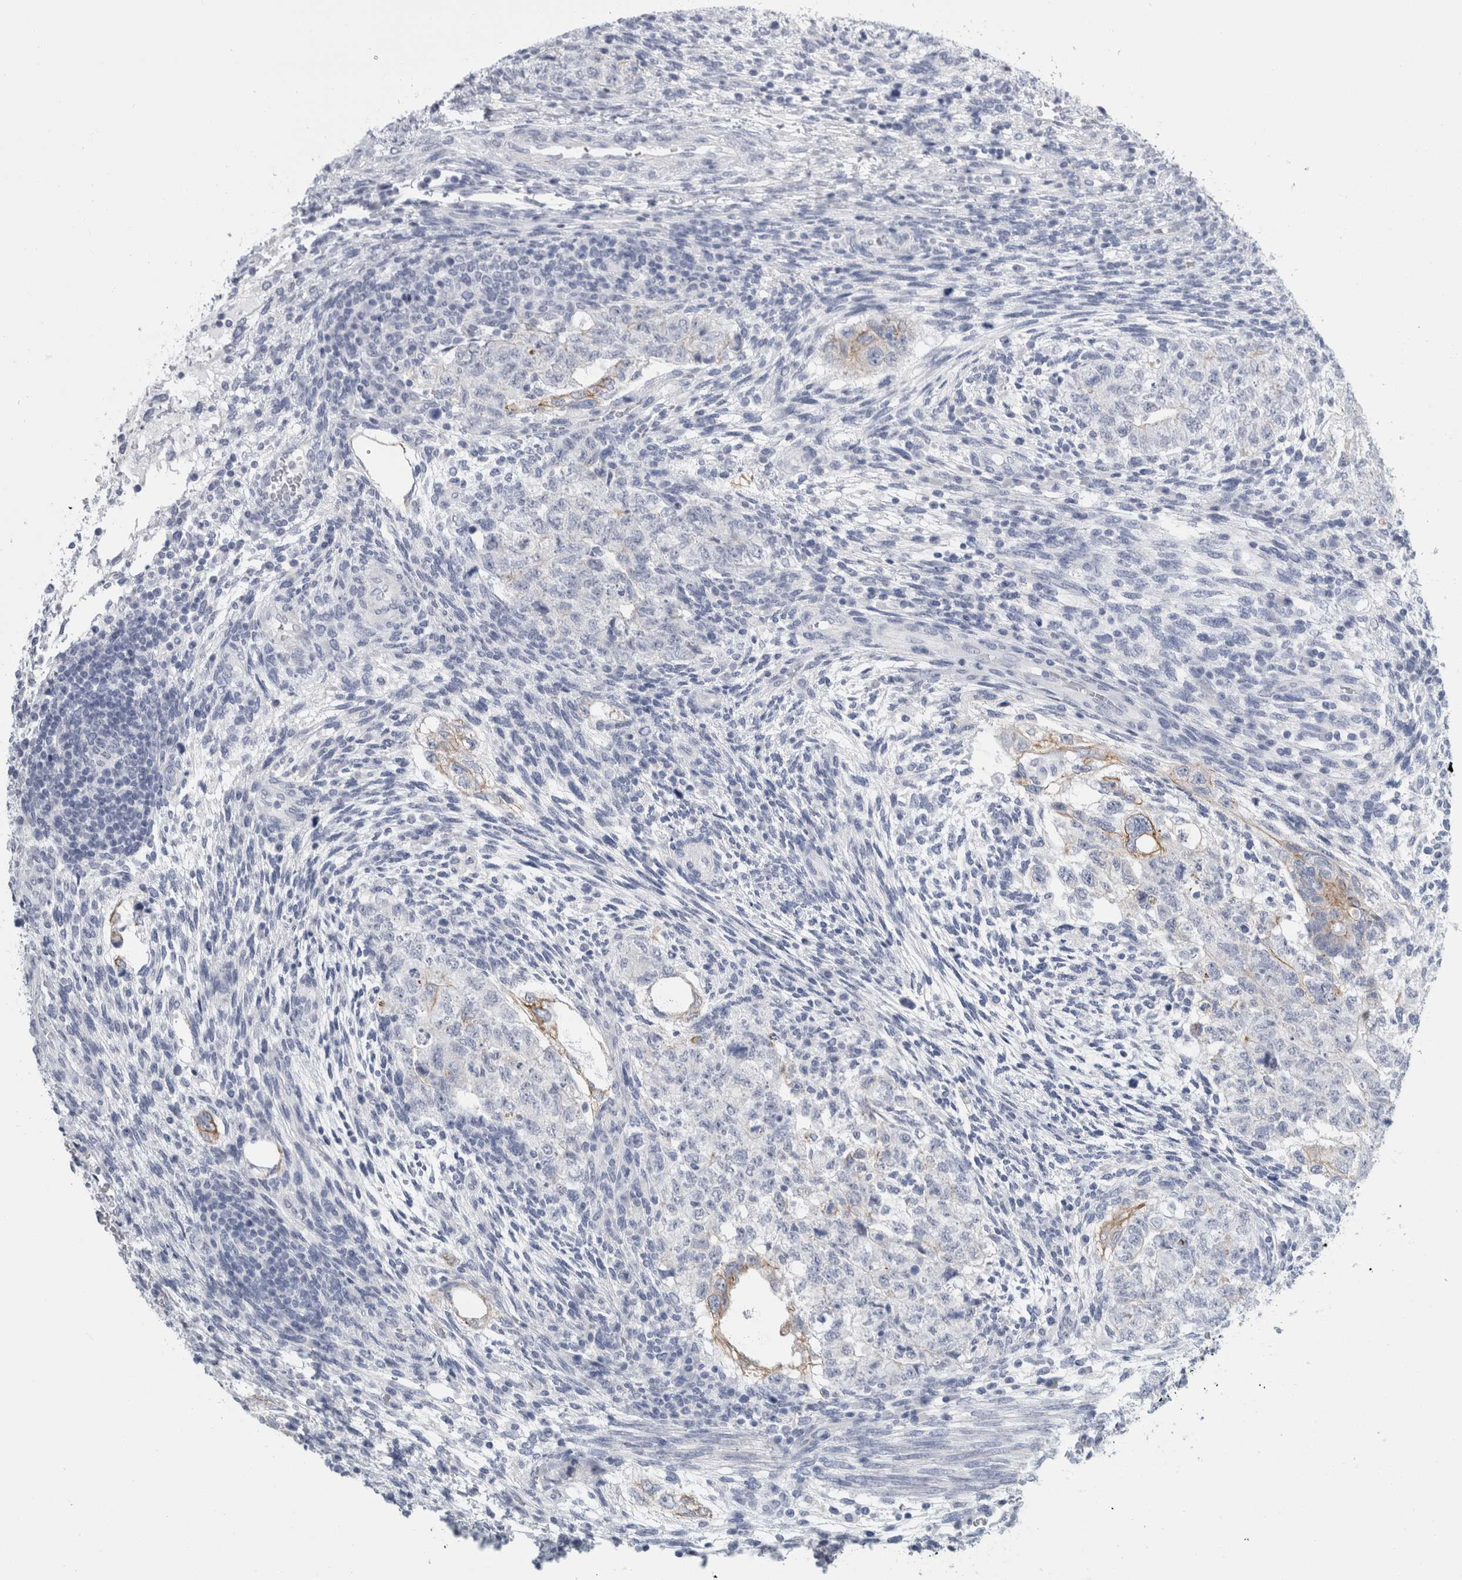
{"staining": {"intensity": "negative", "quantity": "none", "location": "none"}, "tissue": "testis cancer", "cell_type": "Tumor cells", "image_type": "cancer", "snomed": [{"axis": "morphology", "description": "Normal tissue, NOS"}, {"axis": "morphology", "description": "Carcinoma, Embryonal, NOS"}, {"axis": "topography", "description": "Testis"}], "caption": "An IHC histopathology image of testis embryonal carcinoma is shown. There is no staining in tumor cells of testis embryonal carcinoma. (DAB (3,3'-diaminobenzidine) immunohistochemistry (IHC), high magnification).", "gene": "RPH3AL", "patient": {"sex": "male", "age": 36}}